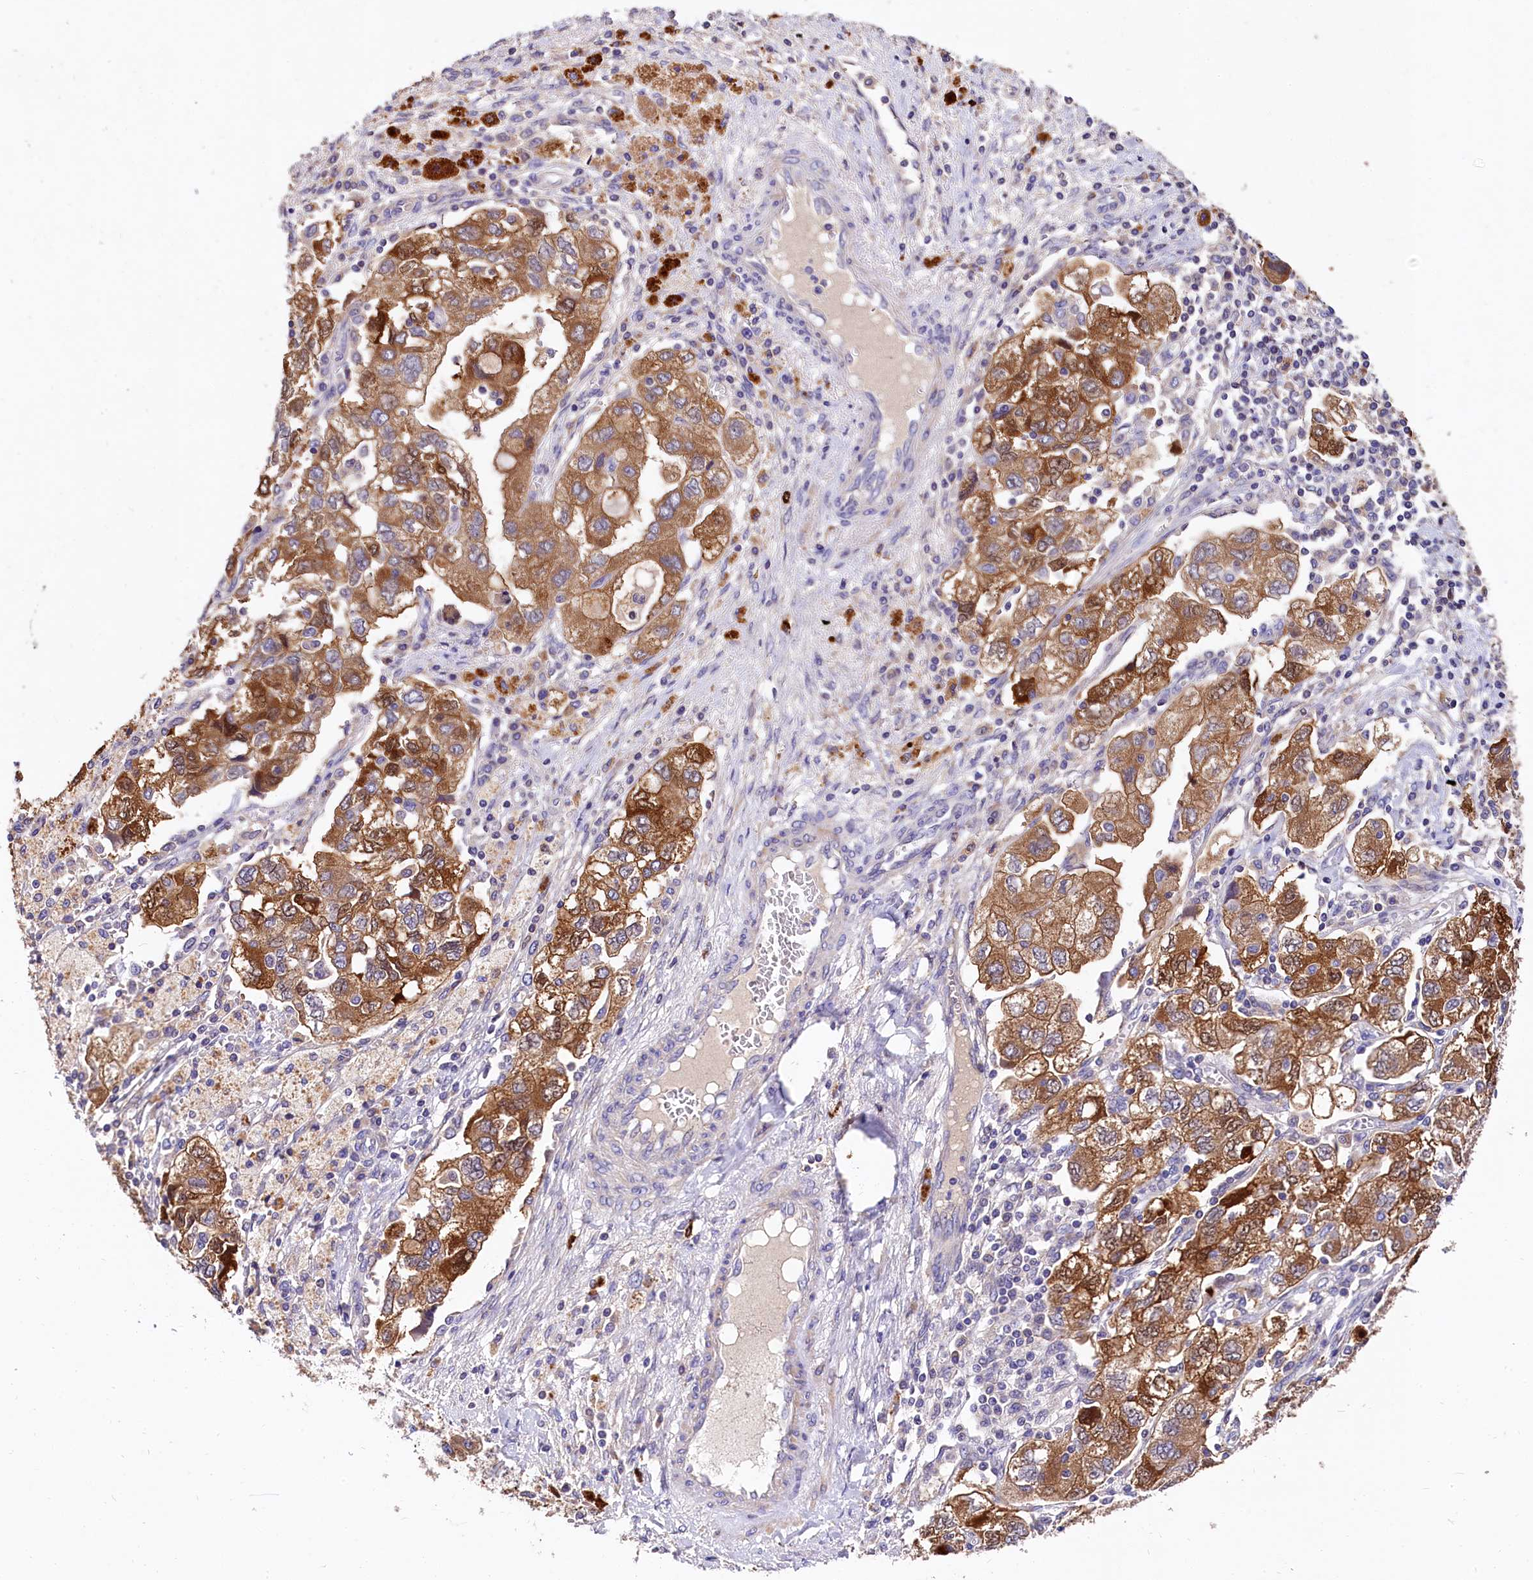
{"staining": {"intensity": "moderate", "quantity": ">75%", "location": "cytoplasmic/membranous"}, "tissue": "ovarian cancer", "cell_type": "Tumor cells", "image_type": "cancer", "snomed": [{"axis": "morphology", "description": "Carcinoma, NOS"}, {"axis": "morphology", "description": "Cystadenocarcinoma, serous, NOS"}, {"axis": "topography", "description": "Ovary"}], "caption": "This is an image of IHC staining of ovarian cancer (serous cystadenocarcinoma), which shows moderate positivity in the cytoplasmic/membranous of tumor cells.", "gene": "EPS8L2", "patient": {"sex": "female", "age": 69}}